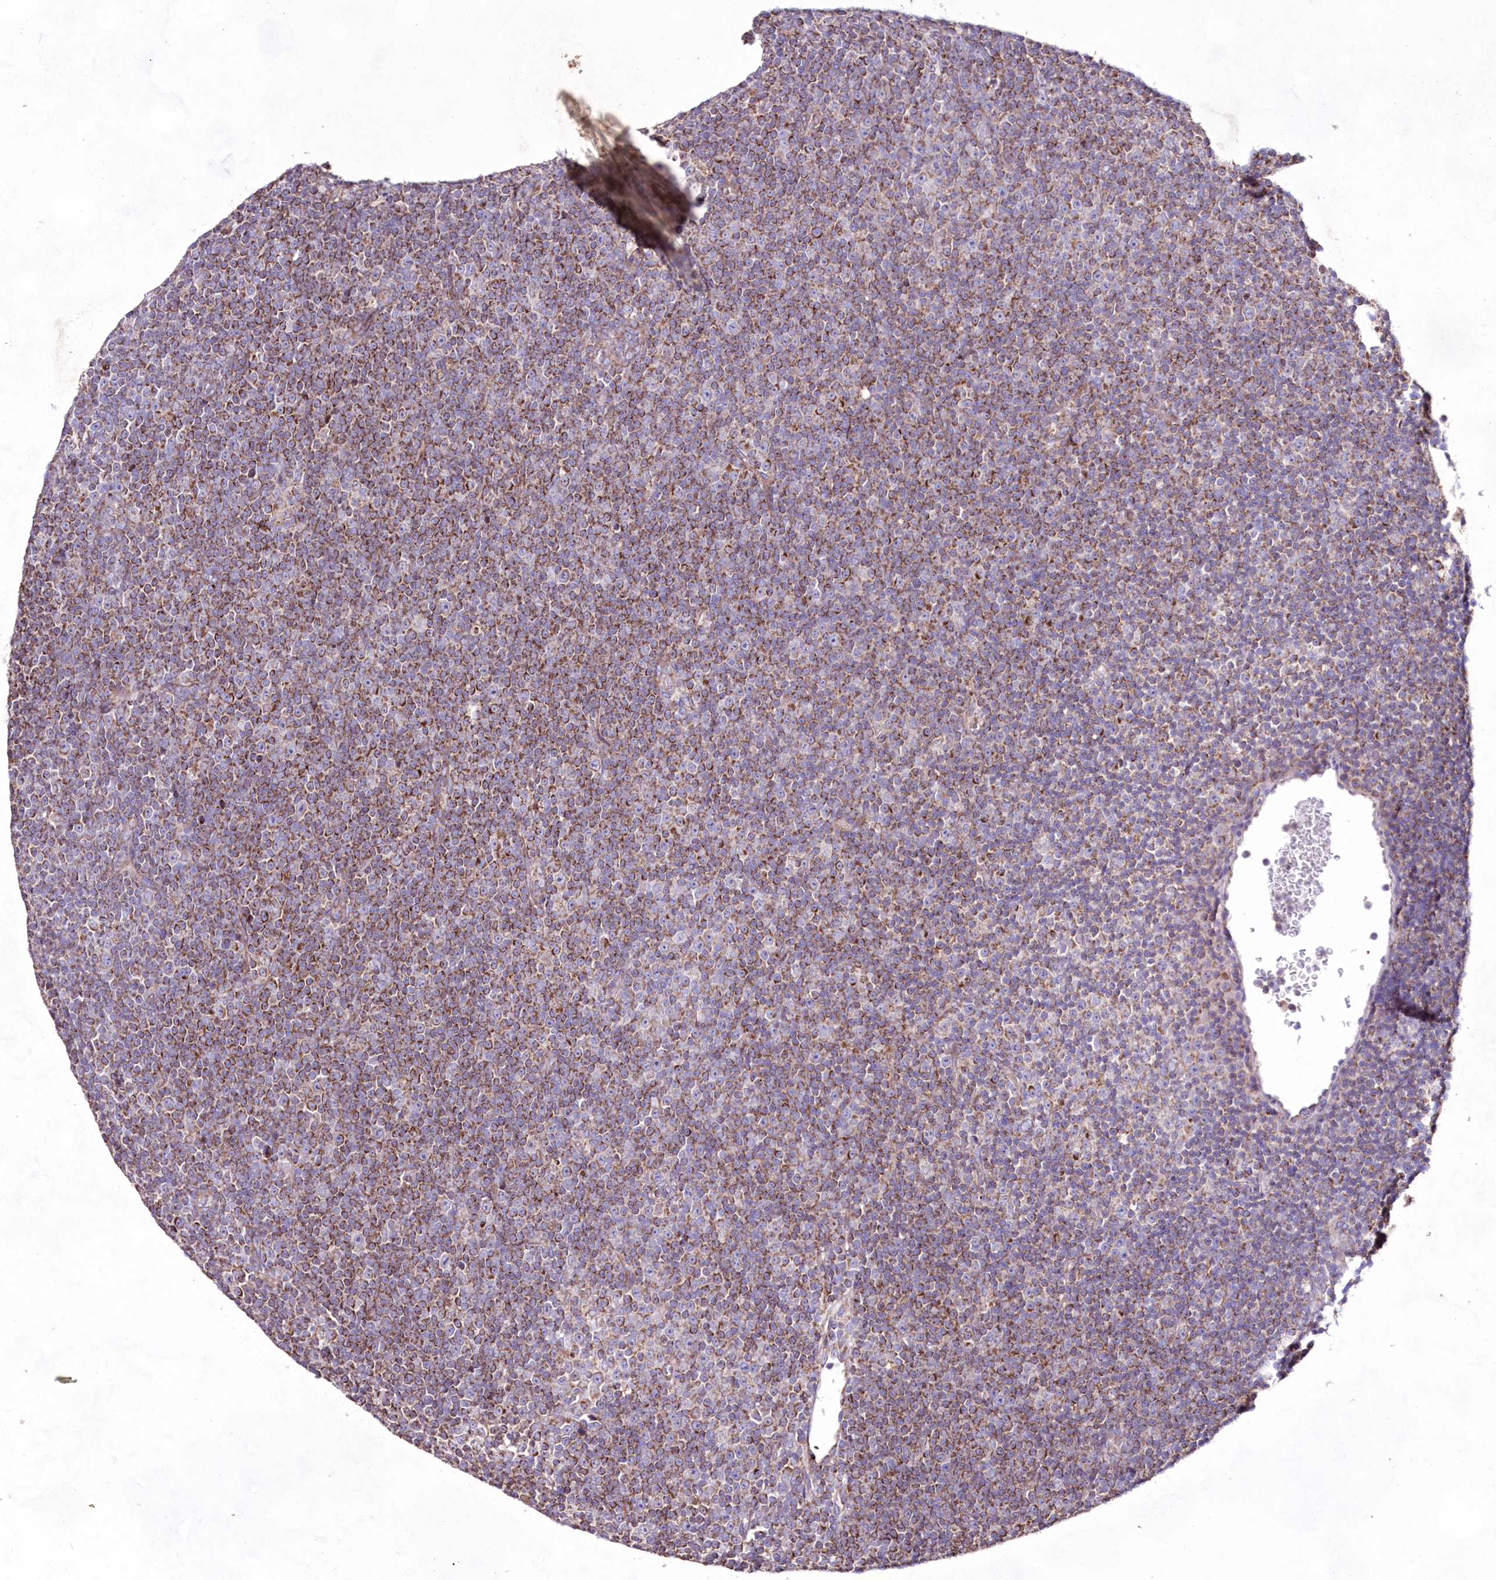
{"staining": {"intensity": "moderate", "quantity": "25%-75%", "location": "cytoplasmic/membranous"}, "tissue": "lymphoma", "cell_type": "Tumor cells", "image_type": "cancer", "snomed": [{"axis": "morphology", "description": "Malignant lymphoma, non-Hodgkin's type, Low grade"}, {"axis": "topography", "description": "Lymph node"}], "caption": "The immunohistochemical stain shows moderate cytoplasmic/membranous staining in tumor cells of lymphoma tissue.", "gene": "HADHB", "patient": {"sex": "female", "age": 67}}